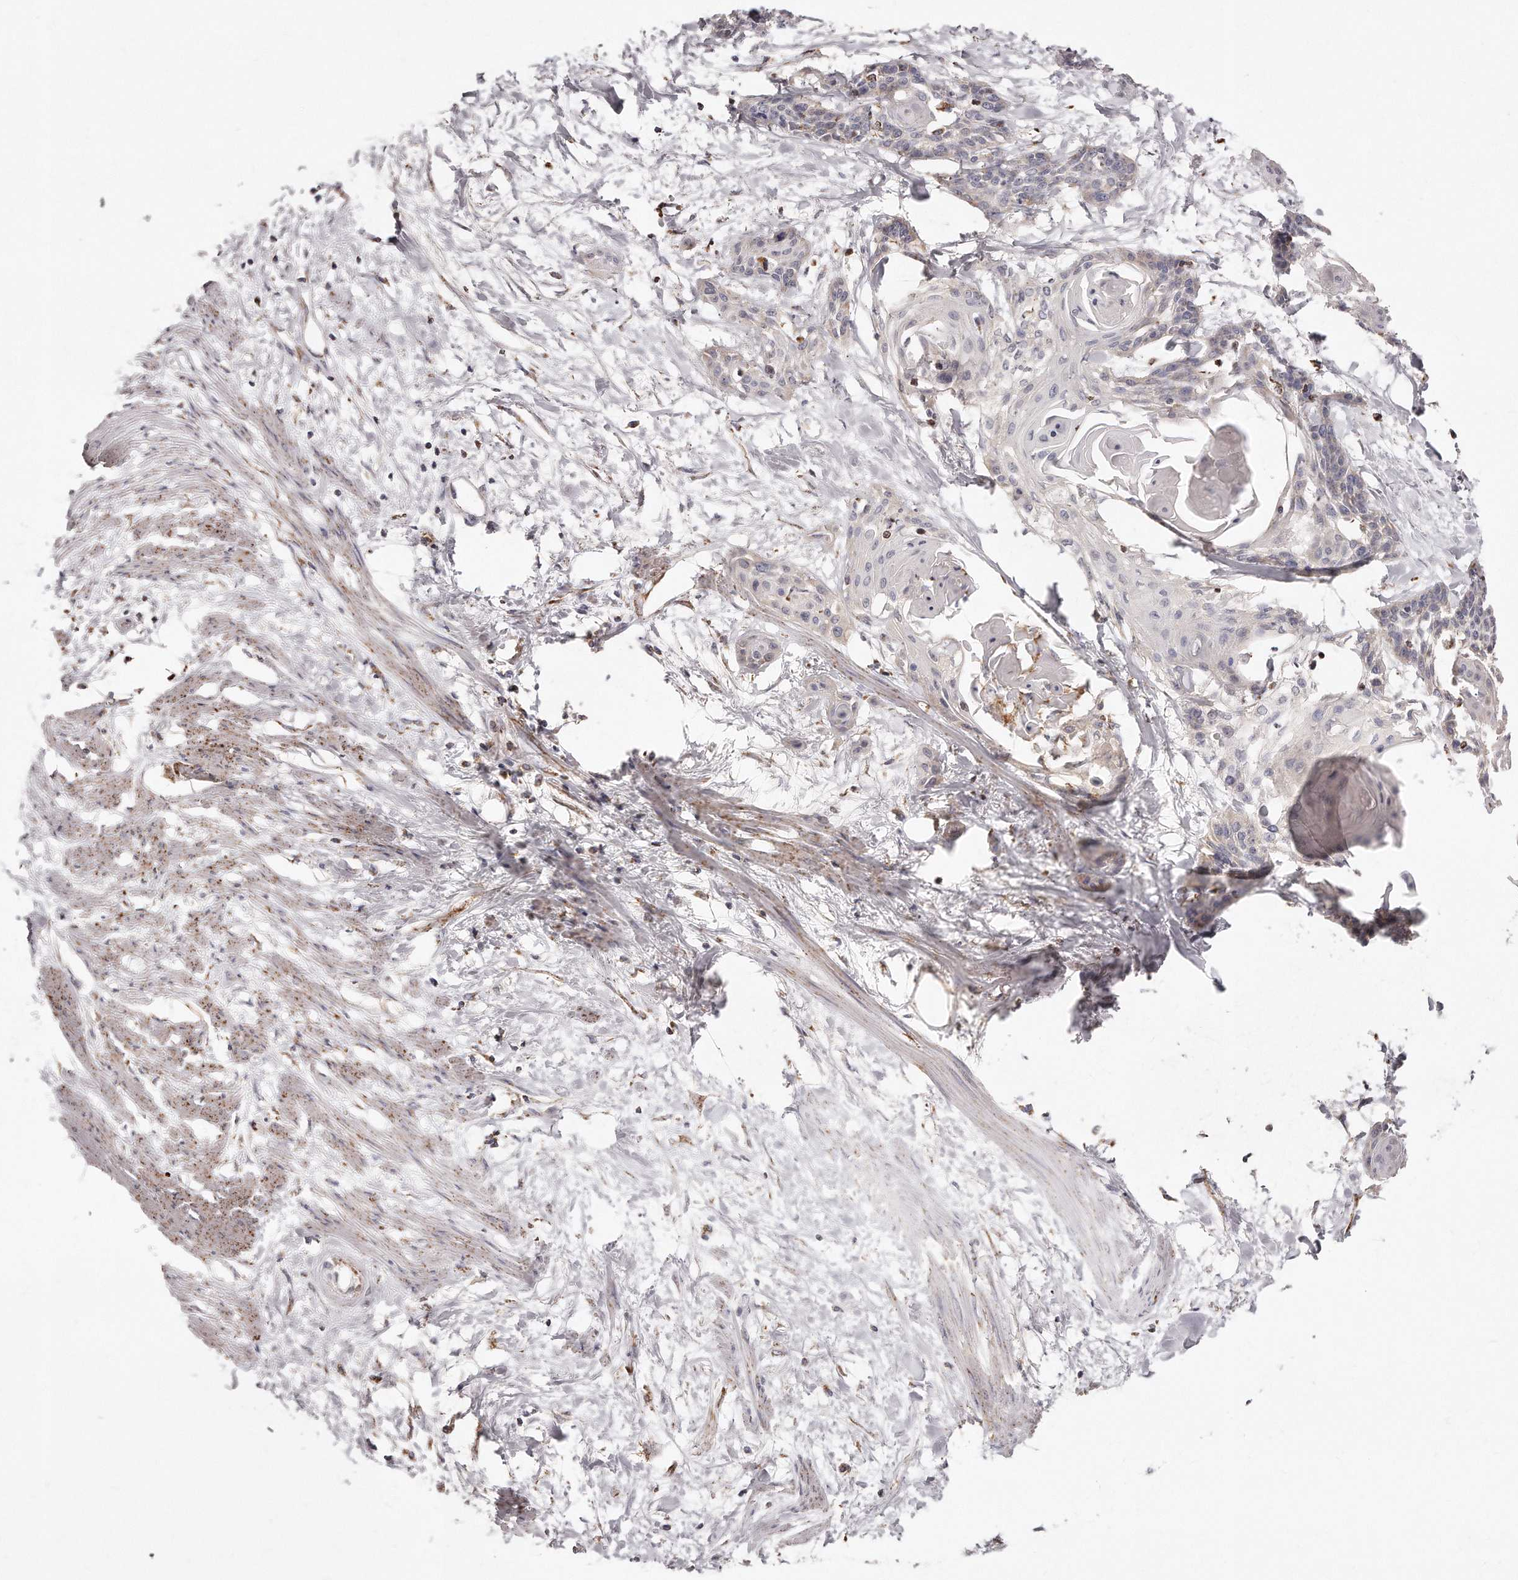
{"staining": {"intensity": "negative", "quantity": "none", "location": "none"}, "tissue": "cervical cancer", "cell_type": "Tumor cells", "image_type": "cancer", "snomed": [{"axis": "morphology", "description": "Squamous cell carcinoma, NOS"}, {"axis": "topography", "description": "Cervix"}], "caption": "Immunohistochemistry of human squamous cell carcinoma (cervical) demonstrates no expression in tumor cells. The staining was performed using DAB to visualize the protein expression in brown, while the nuclei were stained in blue with hematoxylin (Magnification: 20x).", "gene": "RTKN", "patient": {"sex": "female", "age": 57}}